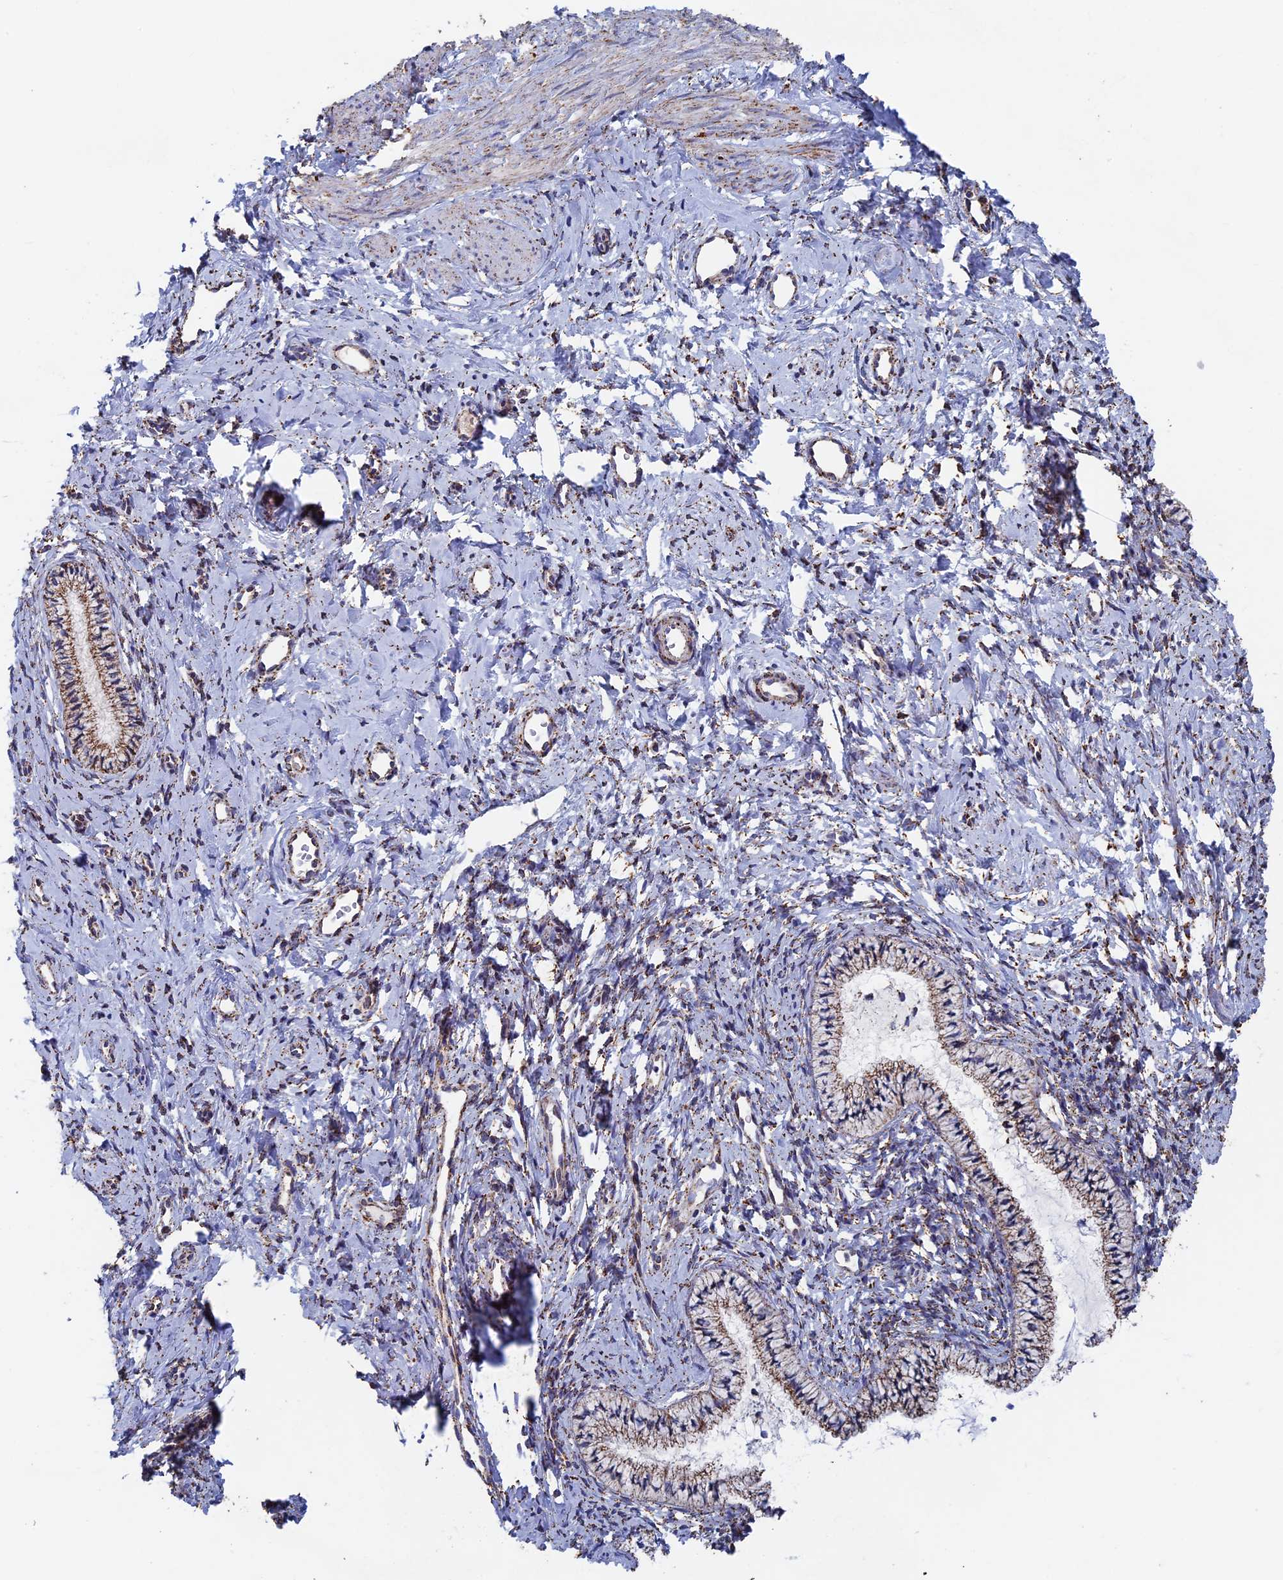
{"staining": {"intensity": "moderate", "quantity": ">75%", "location": "cytoplasmic/membranous"}, "tissue": "cervix", "cell_type": "Glandular cells", "image_type": "normal", "snomed": [{"axis": "morphology", "description": "Normal tissue, NOS"}, {"axis": "topography", "description": "Cervix"}], "caption": "Cervix stained for a protein shows moderate cytoplasmic/membranous positivity in glandular cells. The staining is performed using DAB (3,3'-diaminobenzidine) brown chromogen to label protein expression. The nuclei are counter-stained blue using hematoxylin.", "gene": "SEC24D", "patient": {"sex": "female", "age": 57}}